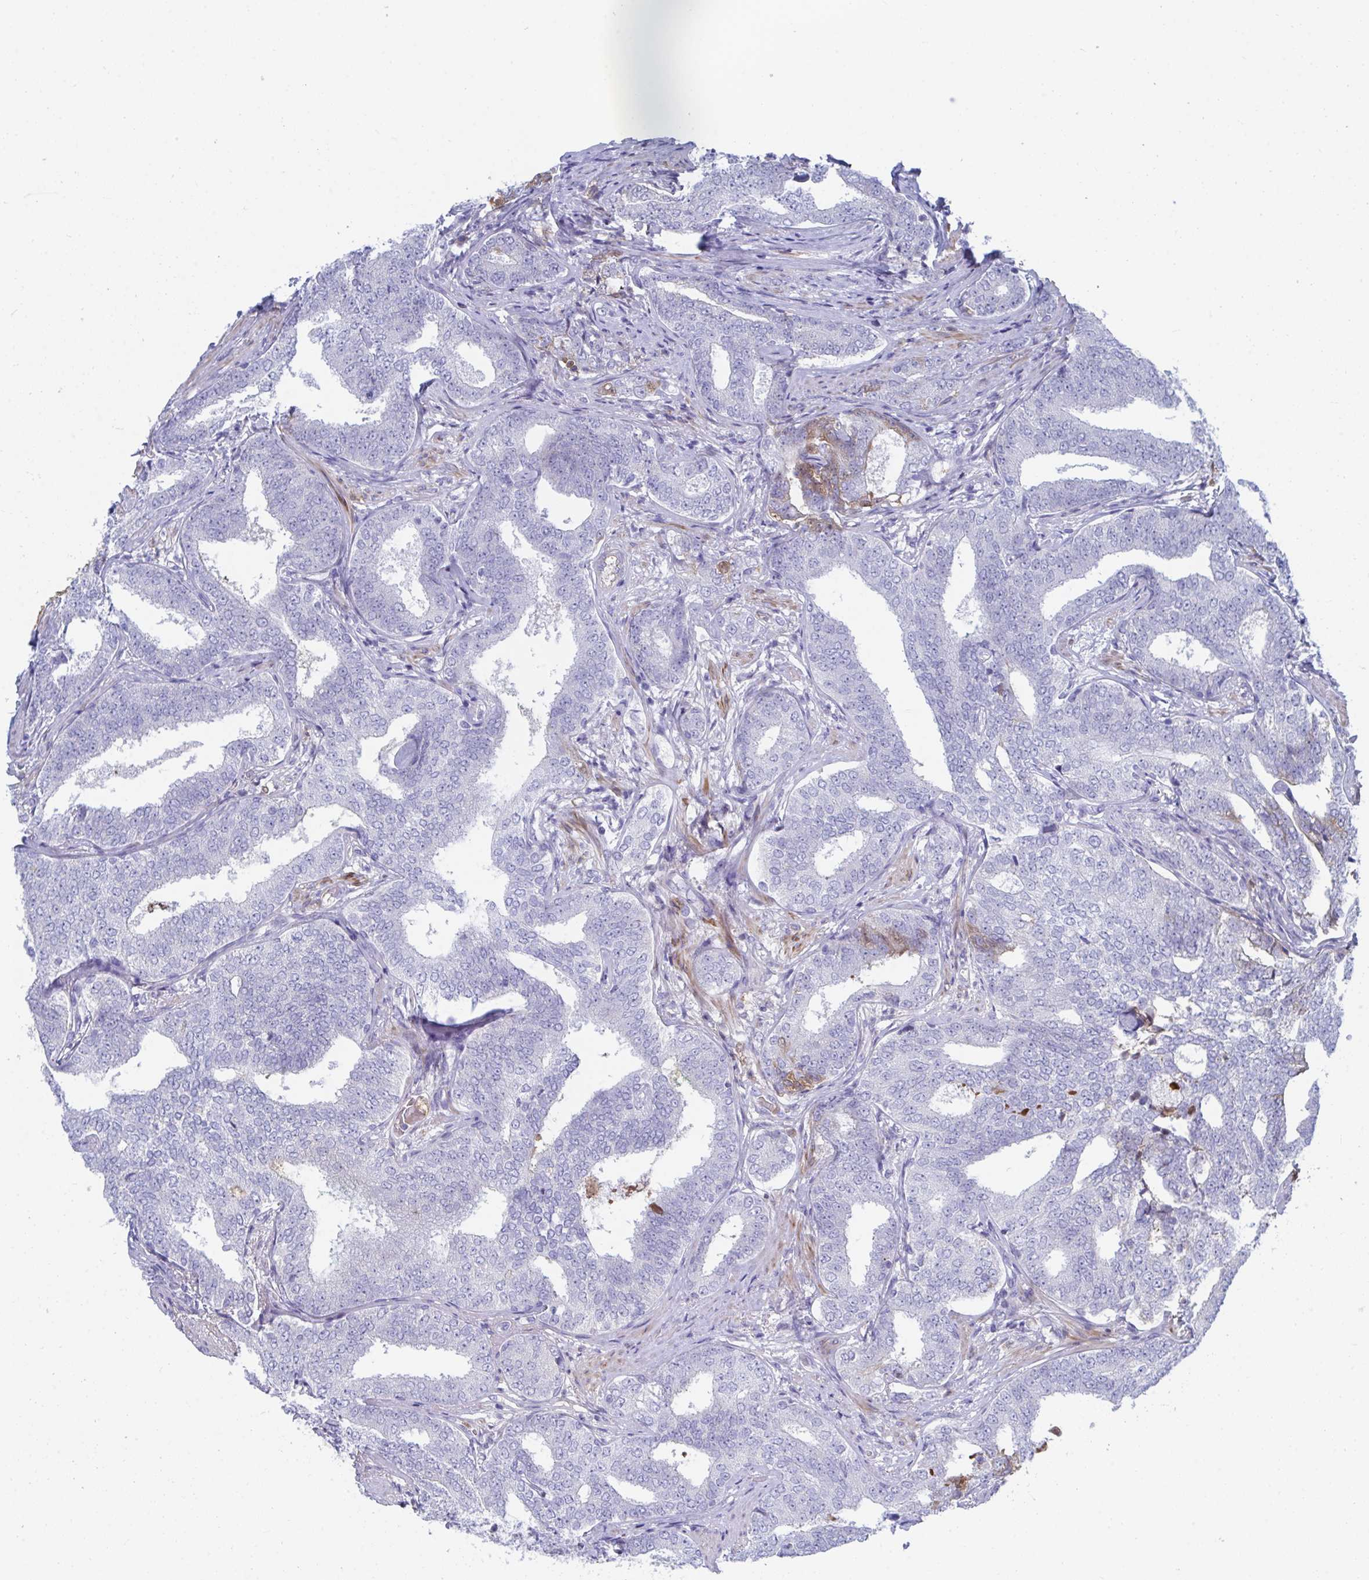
{"staining": {"intensity": "negative", "quantity": "none", "location": "none"}, "tissue": "prostate cancer", "cell_type": "Tumor cells", "image_type": "cancer", "snomed": [{"axis": "morphology", "description": "Adenocarcinoma, High grade"}, {"axis": "topography", "description": "Prostate"}], "caption": "A histopathology image of human prostate cancer (high-grade adenocarcinoma) is negative for staining in tumor cells. (DAB (3,3'-diaminobenzidine) immunohistochemistry (IHC) with hematoxylin counter stain).", "gene": "TNFAIP6", "patient": {"sex": "male", "age": 72}}